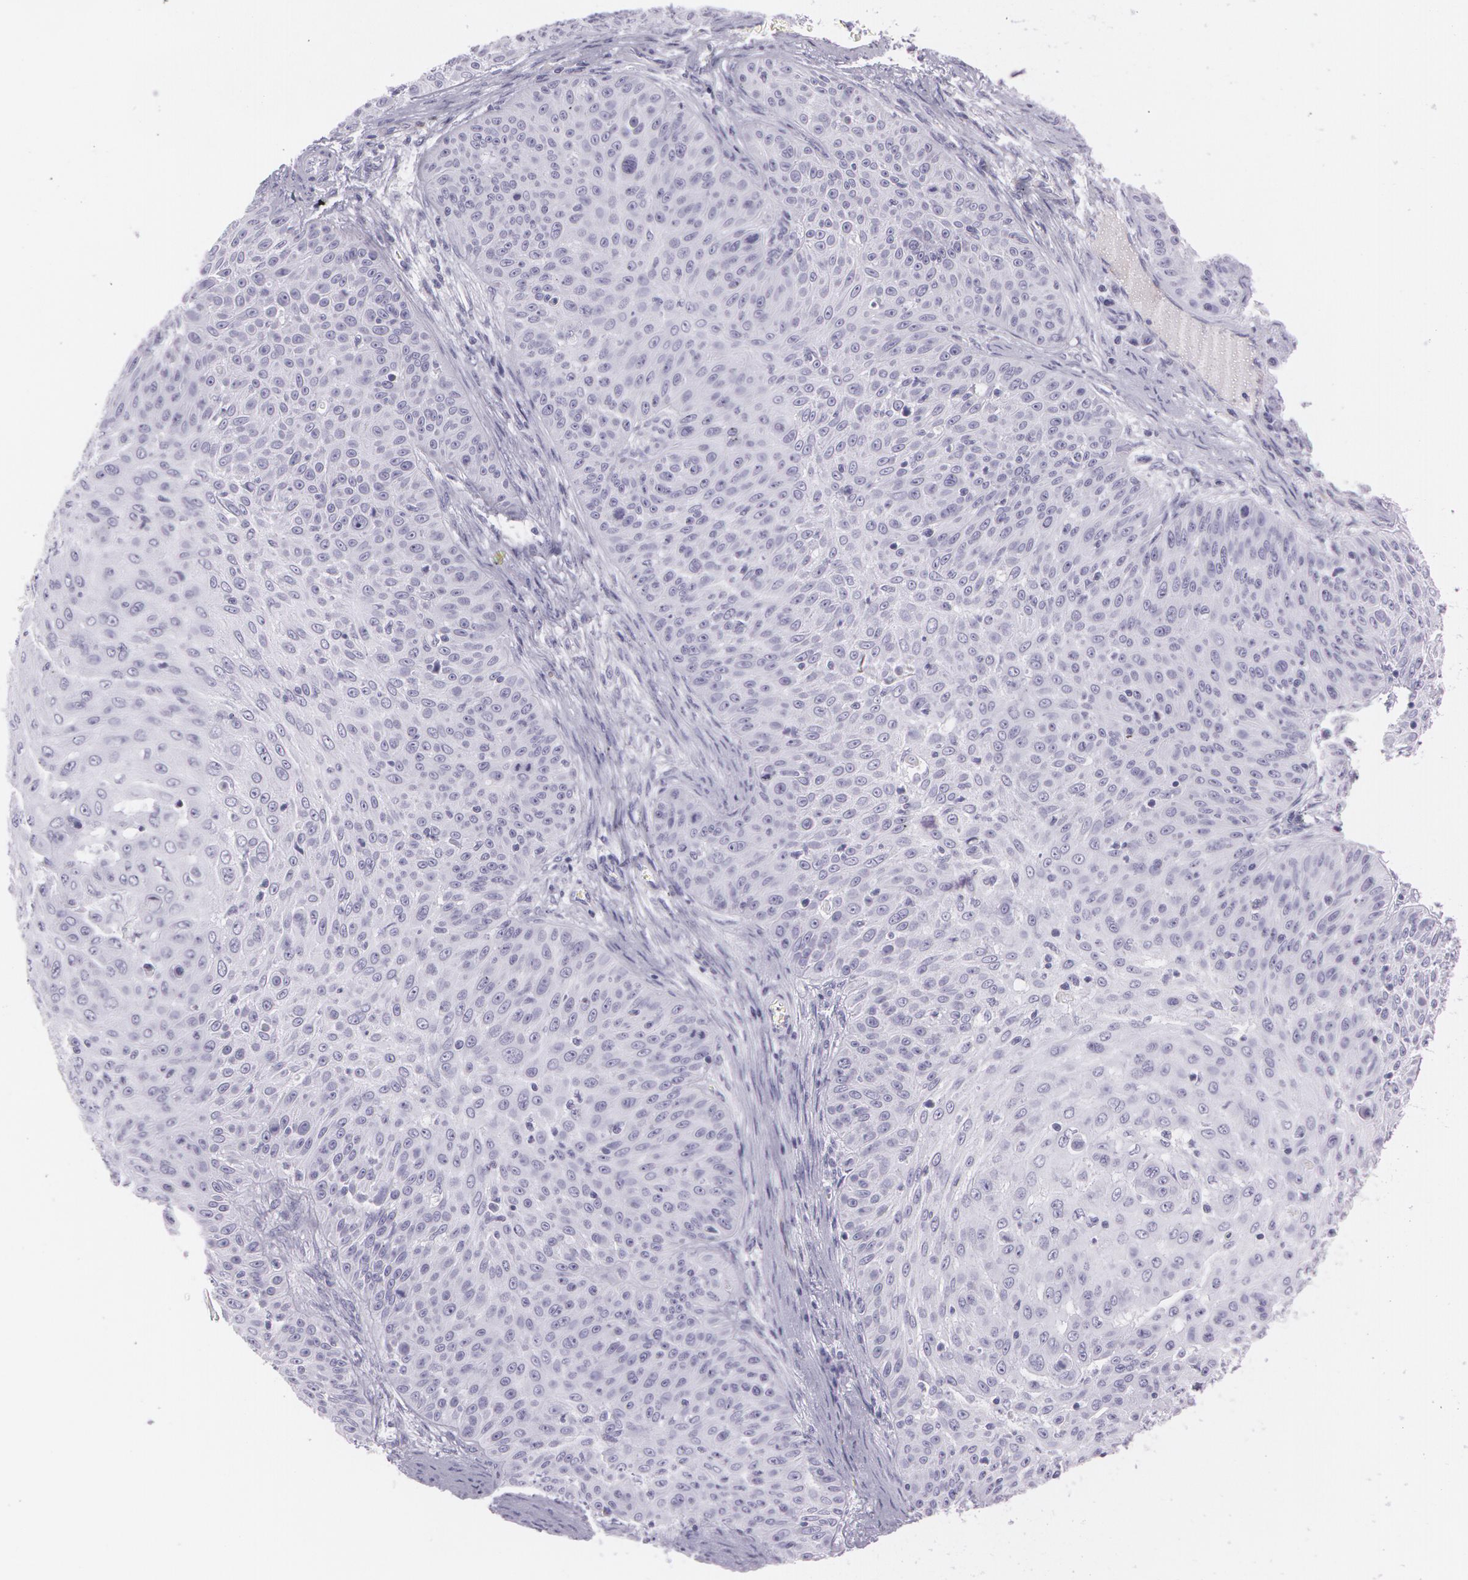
{"staining": {"intensity": "negative", "quantity": "none", "location": "none"}, "tissue": "skin cancer", "cell_type": "Tumor cells", "image_type": "cancer", "snomed": [{"axis": "morphology", "description": "Squamous cell carcinoma, NOS"}, {"axis": "topography", "description": "Skin"}], "caption": "High power microscopy micrograph of an IHC photomicrograph of skin cancer (squamous cell carcinoma), revealing no significant staining in tumor cells.", "gene": "SNCG", "patient": {"sex": "male", "age": 82}}